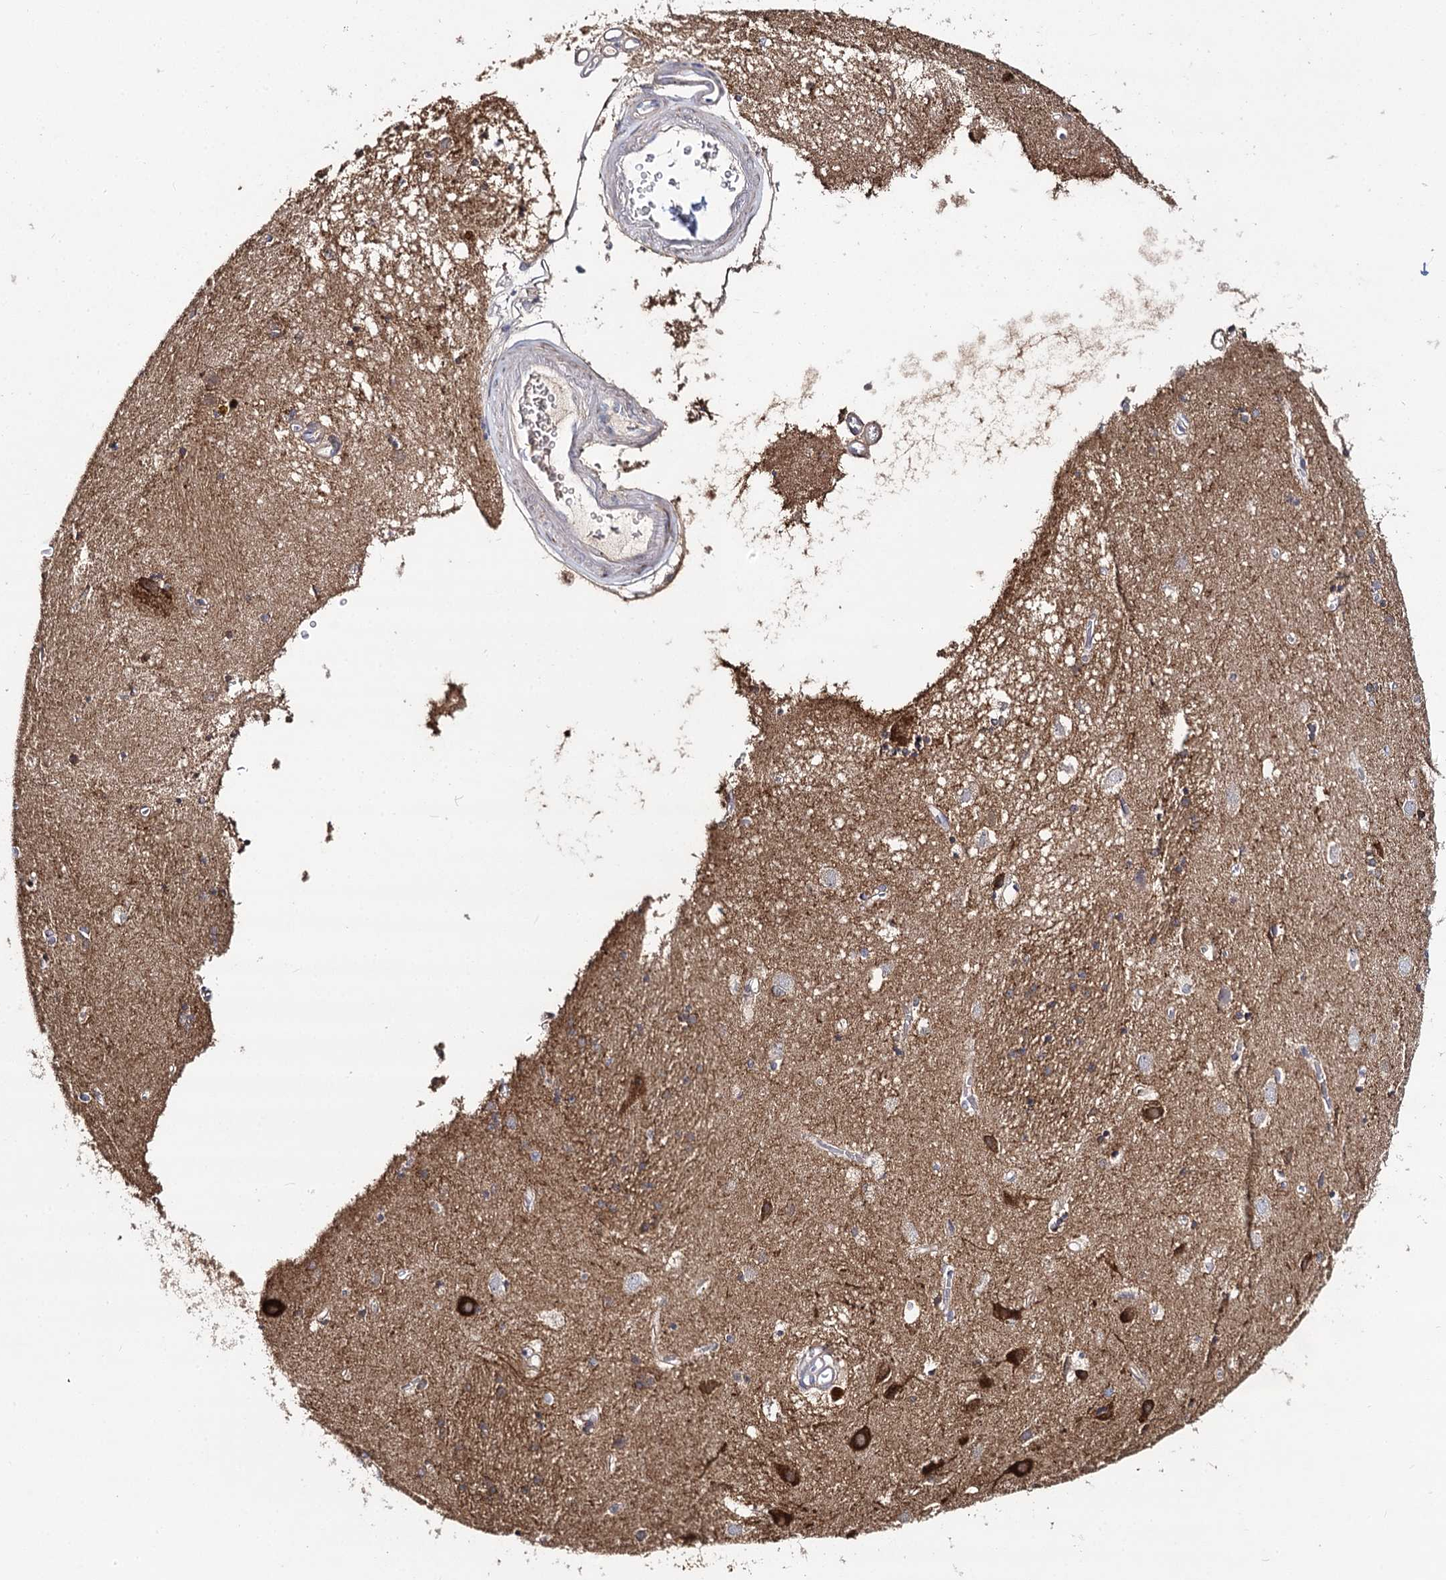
{"staining": {"intensity": "moderate", "quantity": "<25%", "location": "cytoplasmic/membranous"}, "tissue": "caudate", "cell_type": "Glial cells", "image_type": "normal", "snomed": [{"axis": "morphology", "description": "Normal tissue, NOS"}, {"axis": "topography", "description": "Lateral ventricle wall"}], "caption": "Normal caudate exhibits moderate cytoplasmic/membranous positivity in about <25% of glial cells, visualized by immunohistochemistry. (IHC, brightfield microscopy, high magnification).", "gene": "TEX12", "patient": {"sex": "male", "age": 70}}